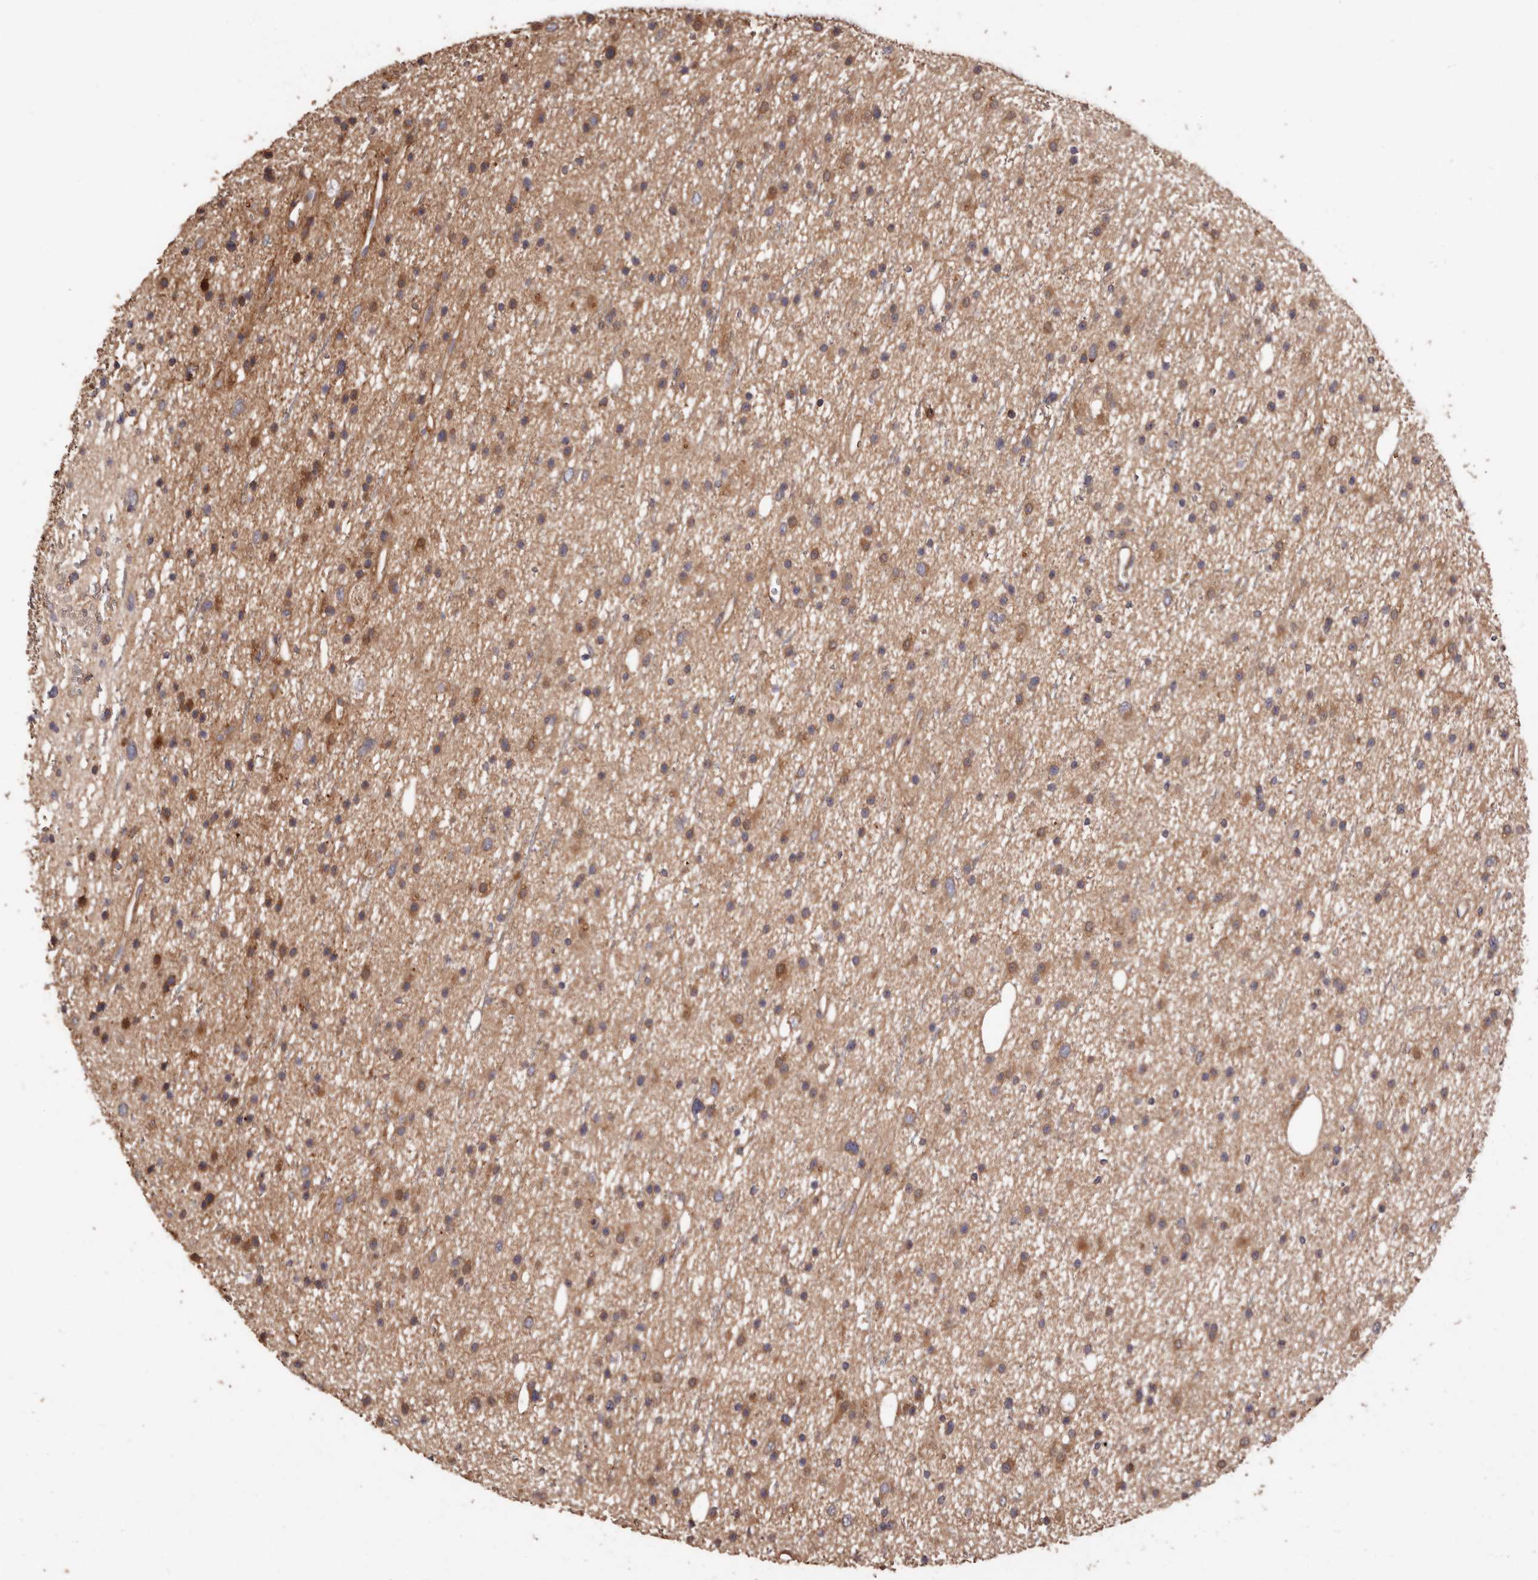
{"staining": {"intensity": "moderate", "quantity": ">75%", "location": "cytoplasmic/membranous"}, "tissue": "glioma", "cell_type": "Tumor cells", "image_type": "cancer", "snomed": [{"axis": "morphology", "description": "Glioma, malignant, Low grade"}, {"axis": "topography", "description": "Cerebral cortex"}], "caption": "This image displays glioma stained with IHC to label a protein in brown. The cytoplasmic/membranous of tumor cells show moderate positivity for the protein. Nuclei are counter-stained blue.", "gene": "COQ8B", "patient": {"sex": "female", "age": 39}}